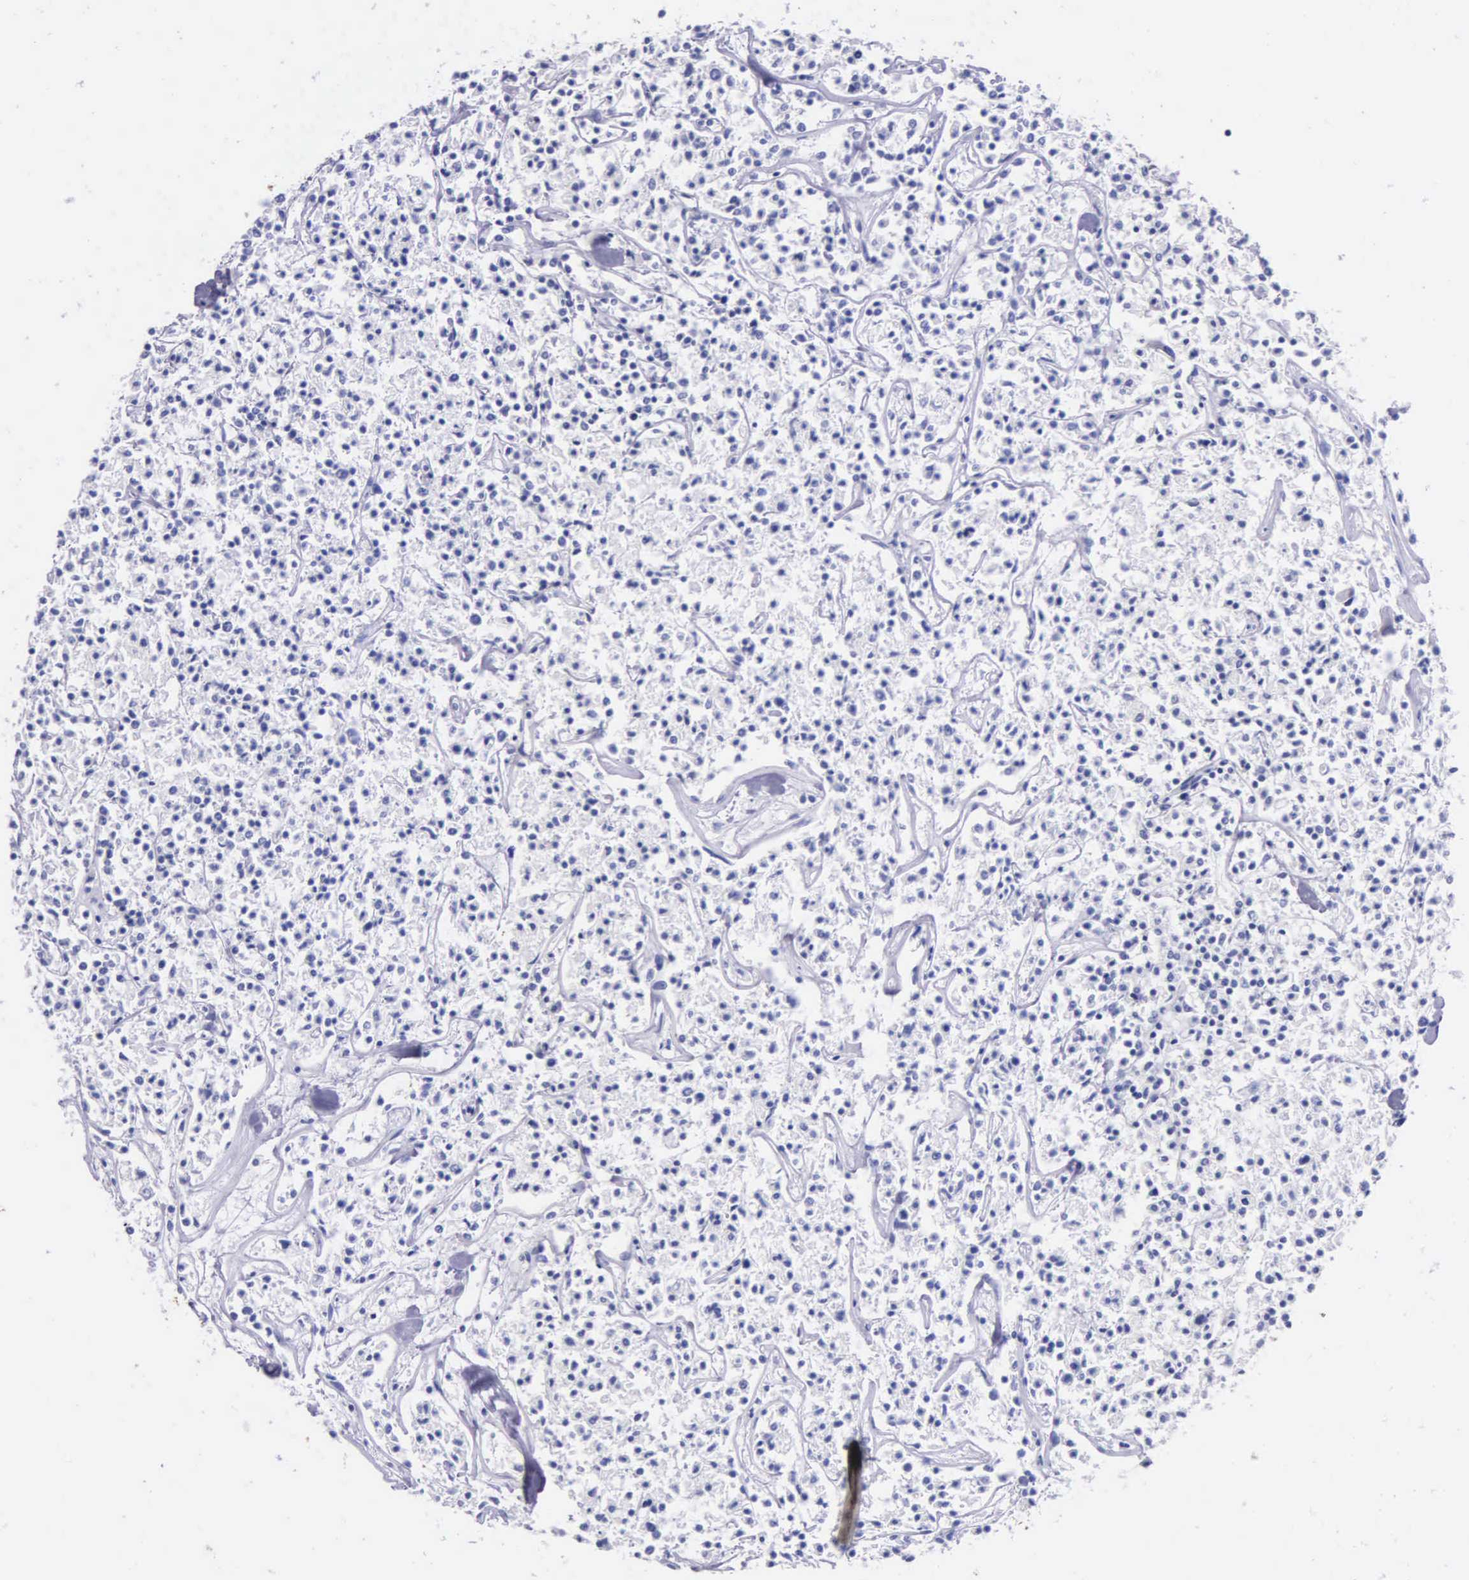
{"staining": {"intensity": "negative", "quantity": "none", "location": "none"}, "tissue": "lymphoma", "cell_type": "Tumor cells", "image_type": "cancer", "snomed": [{"axis": "morphology", "description": "Malignant lymphoma, non-Hodgkin's type, Low grade"}, {"axis": "topography", "description": "Small intestine"}], "caption": "Human low-grade malignant lymphoma, non-Hodgkin's type stained for a protein using immunohistochemistry exhibits no expression in tumor cells.", "gene": "KLK3", "patient": {"sex": "female", "age": 59}}